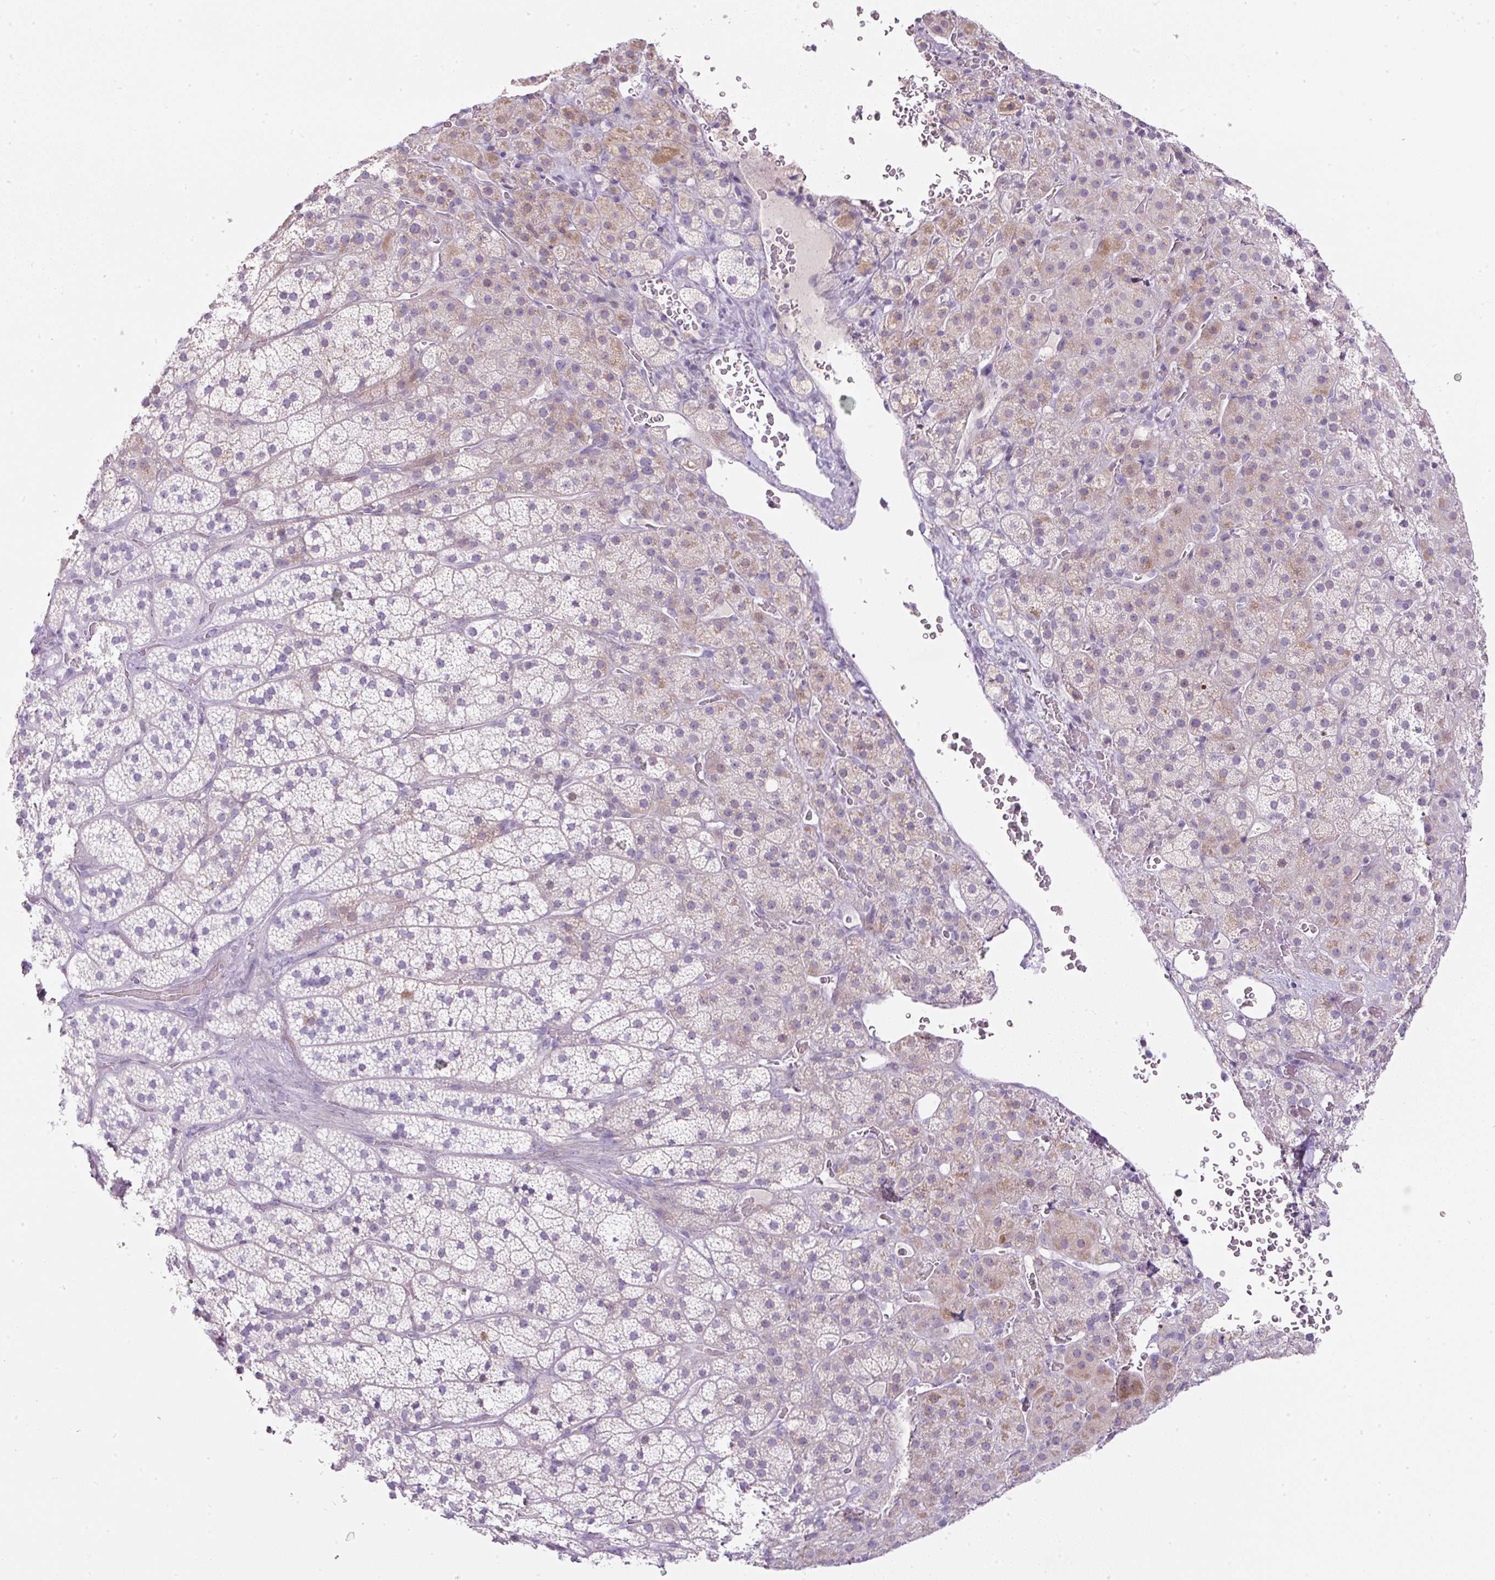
{"staining": {"intensity": "weak", "quantity": "<25%", "location": "cytoplasmic/membranous"}, "tissue": "adrenal gland", "cell_type": "Glandular cells", "image_type": "normal", "snomed": [{"axis": "morphology", "description": "Normal tissue, NOS"}, {"axis": "topography", "description": "Adrenal gland"}], "caption": "The histopathology image exhibits no significant positivity in glandular cells of adrenal gland.", "gene": "FGFBP3", "patient": {"sex": "male", "age": 57}}